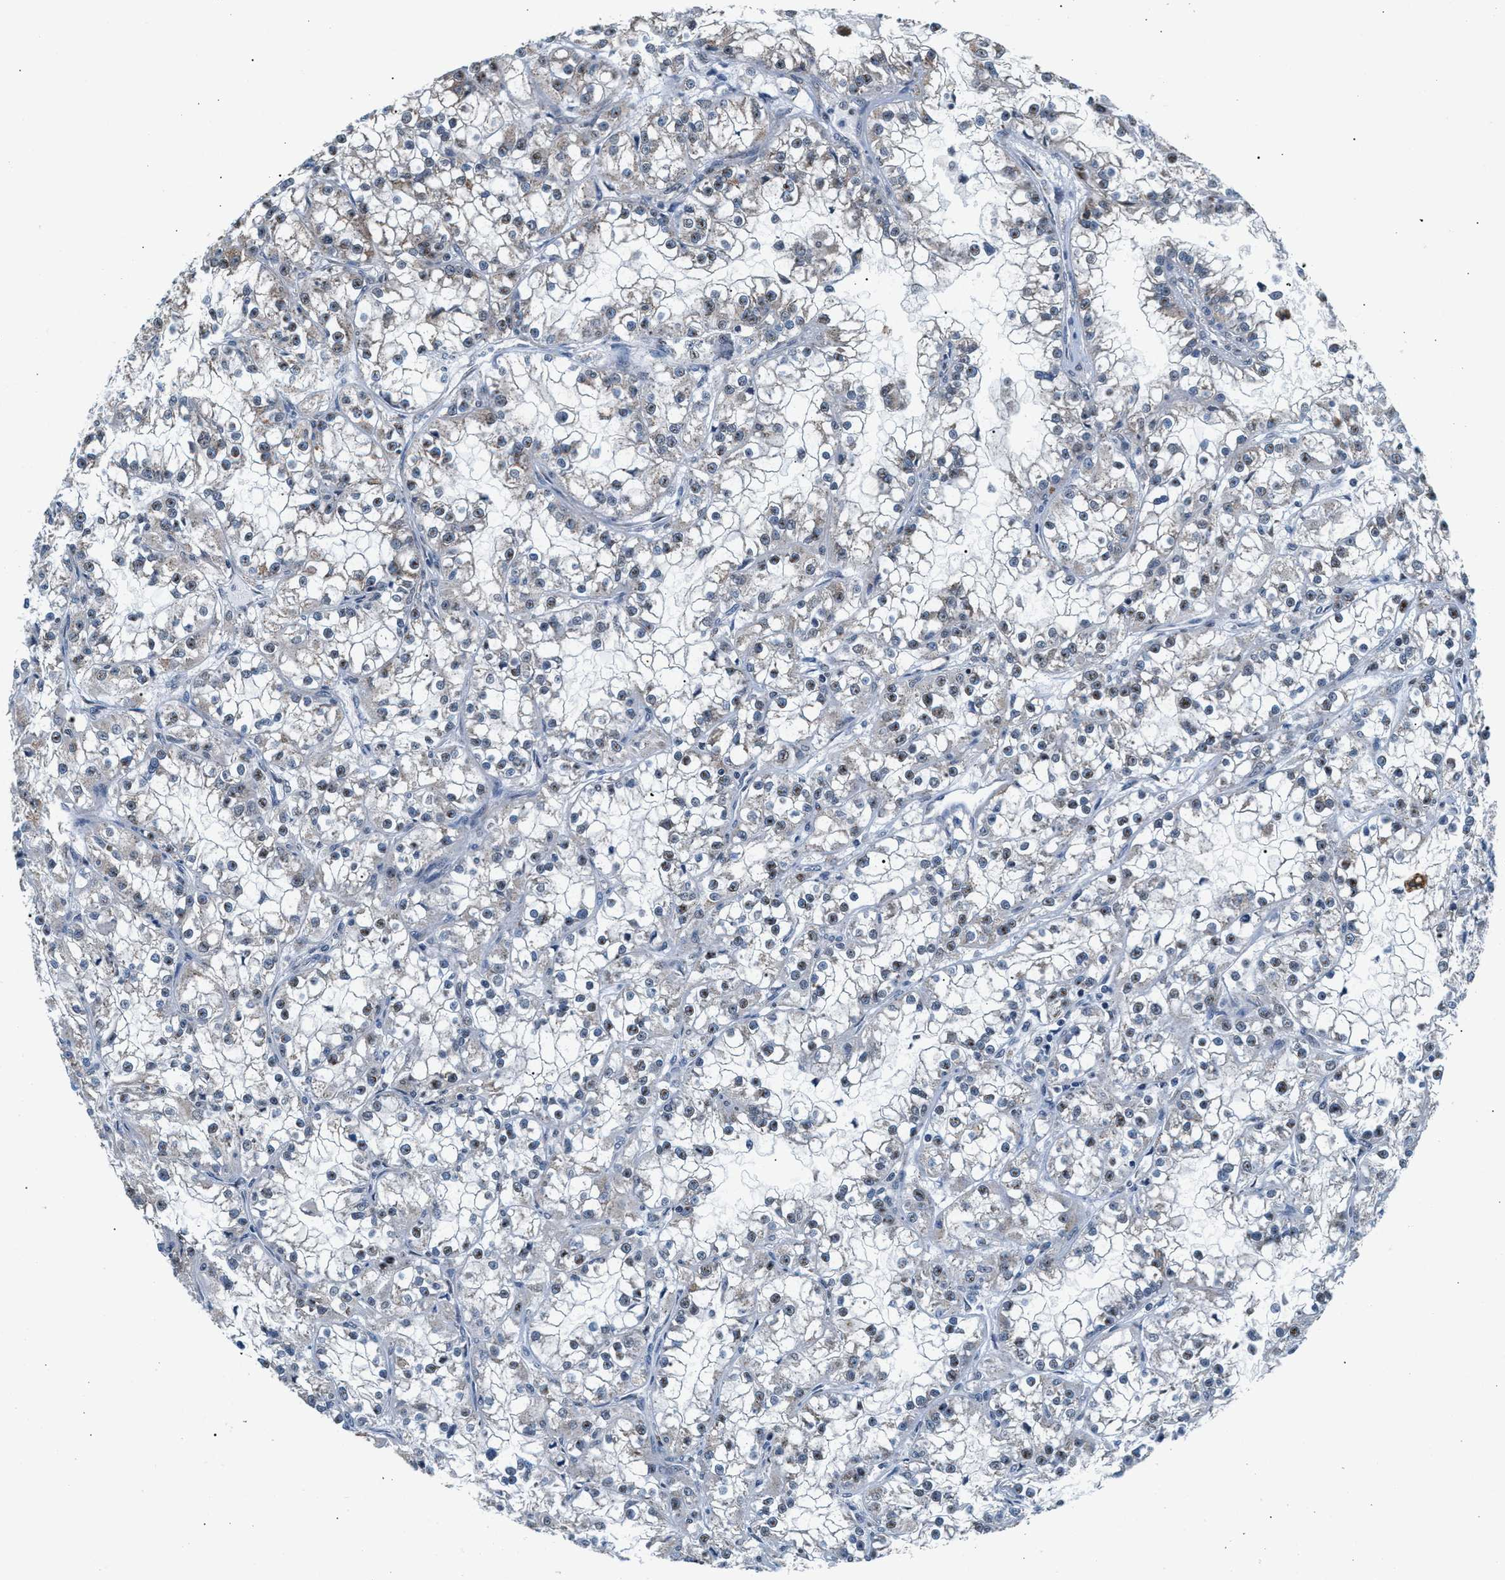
{"staining": {"intensity": "weak", "quantity": "25%-75%", "location": "nuclear"}, "tissue": "renal cancer", "cell_type": "Tumor cells", "image_type": "cancer", "snomed": [{"axis": "morphology", "description": "Adenocarcinoma, NOS"}, {"axis": "topography", "description": "Kidney"}], "caption": "This image reveals immunohistochemistry staining of renal cancer (adenocarcinoma), with low weak nuclear expression in about 25%-75% of tumor cells.", "gene": "KCNMB2", "patient": {"sex": "female", "age": 52}}